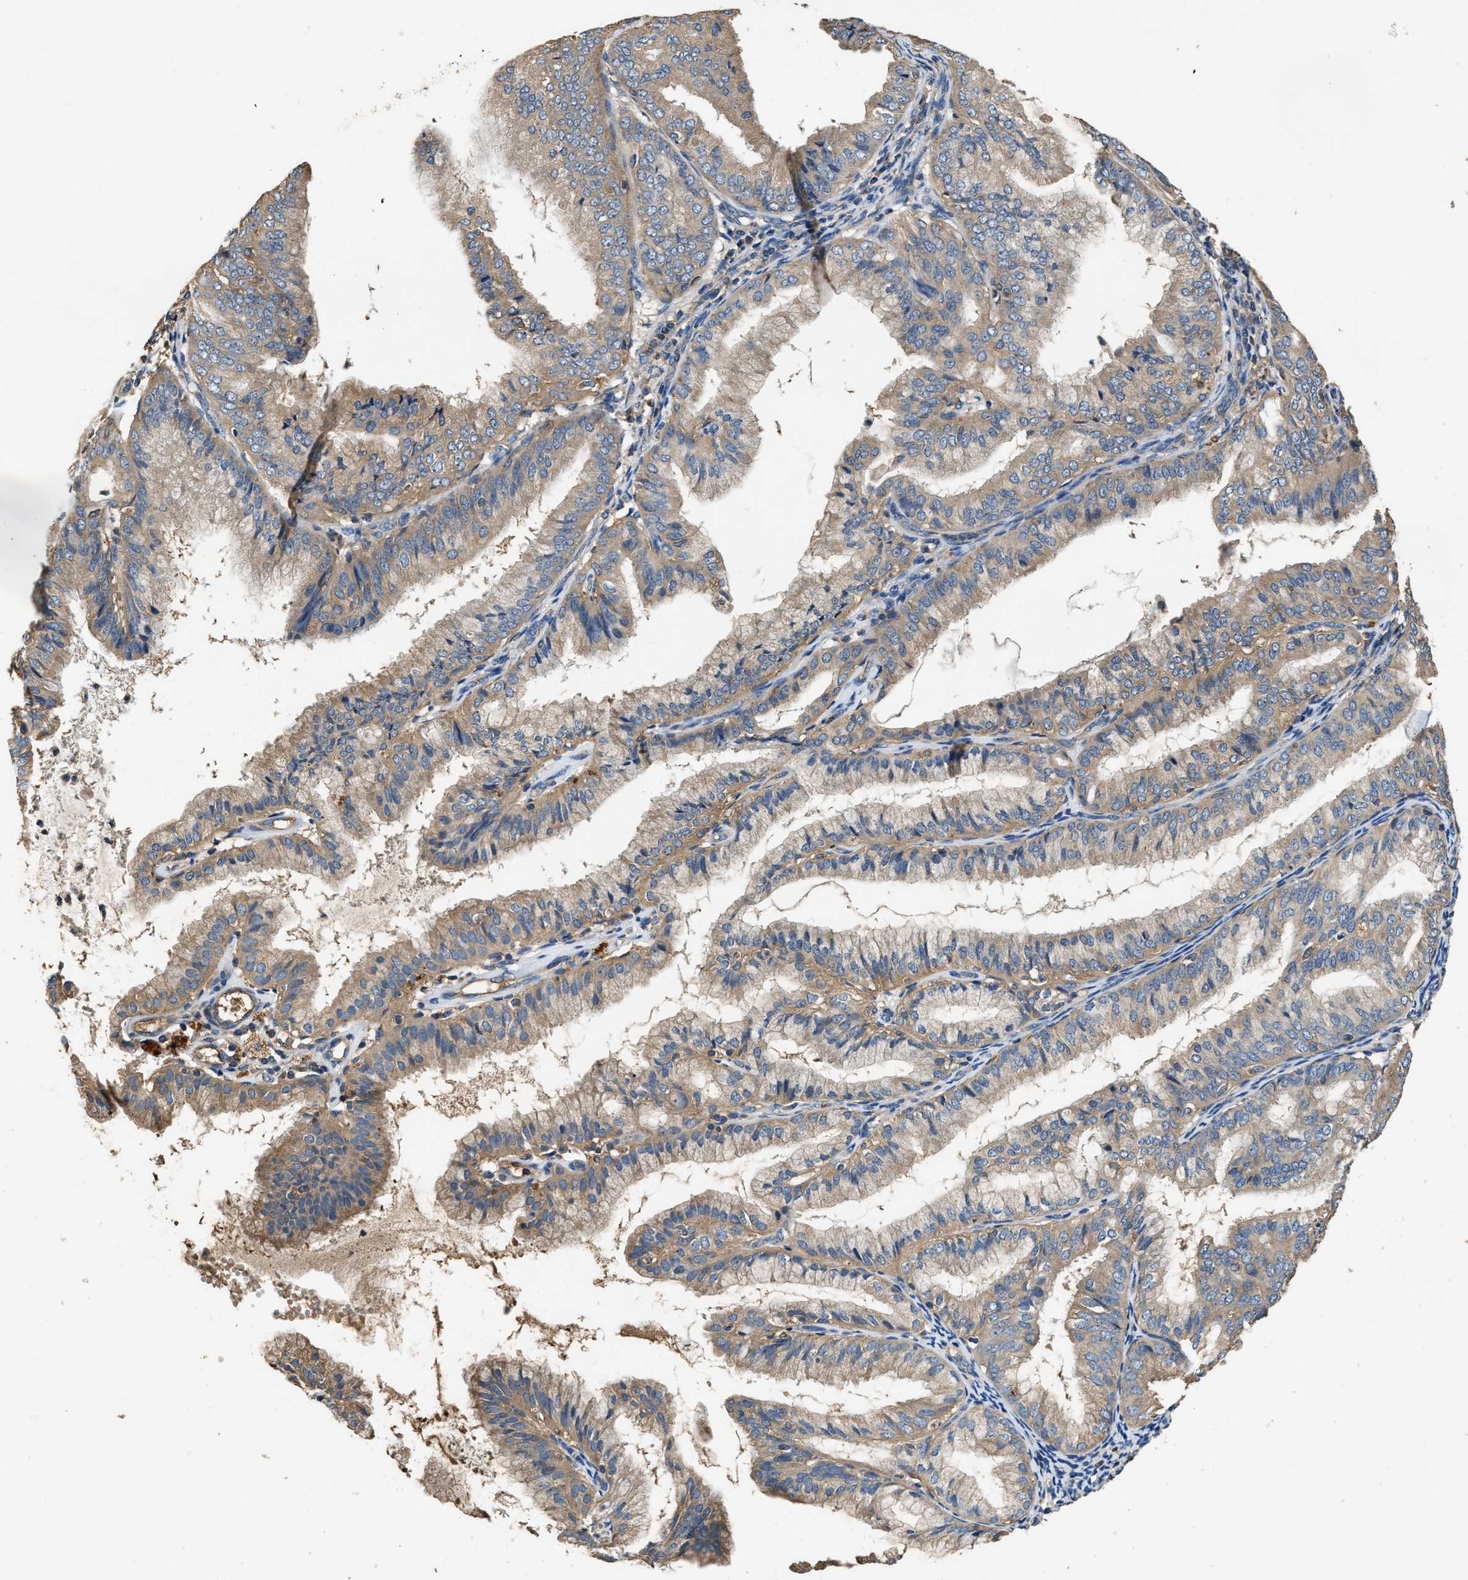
{"staining": {"intensity": "weak", "quantity": ">75%", "location": "cytoplasmic/membranous"}, "tissue": "endometrial cancer", "cell_type": "Tumor cells", "image_type": "cancer", "snomed": [{"axis": "morphology", "description": "Adenocarcinoma, NOS"}, {"axis": "topography", "description": "Endometrium"}], "caption": "Immunohistochemistry (IHC) (DAB (3,3'-diaminobenzidine)) staining of endometrial cancer demonstrates weak cytoplasmic/membranous protein expression in approximately >75% of tumor cells. (Brightfield microscopy of DAB IHC at high magnification).", "gene": "BLOC1S1", "patient": {"sex": "female", "age": 63}}